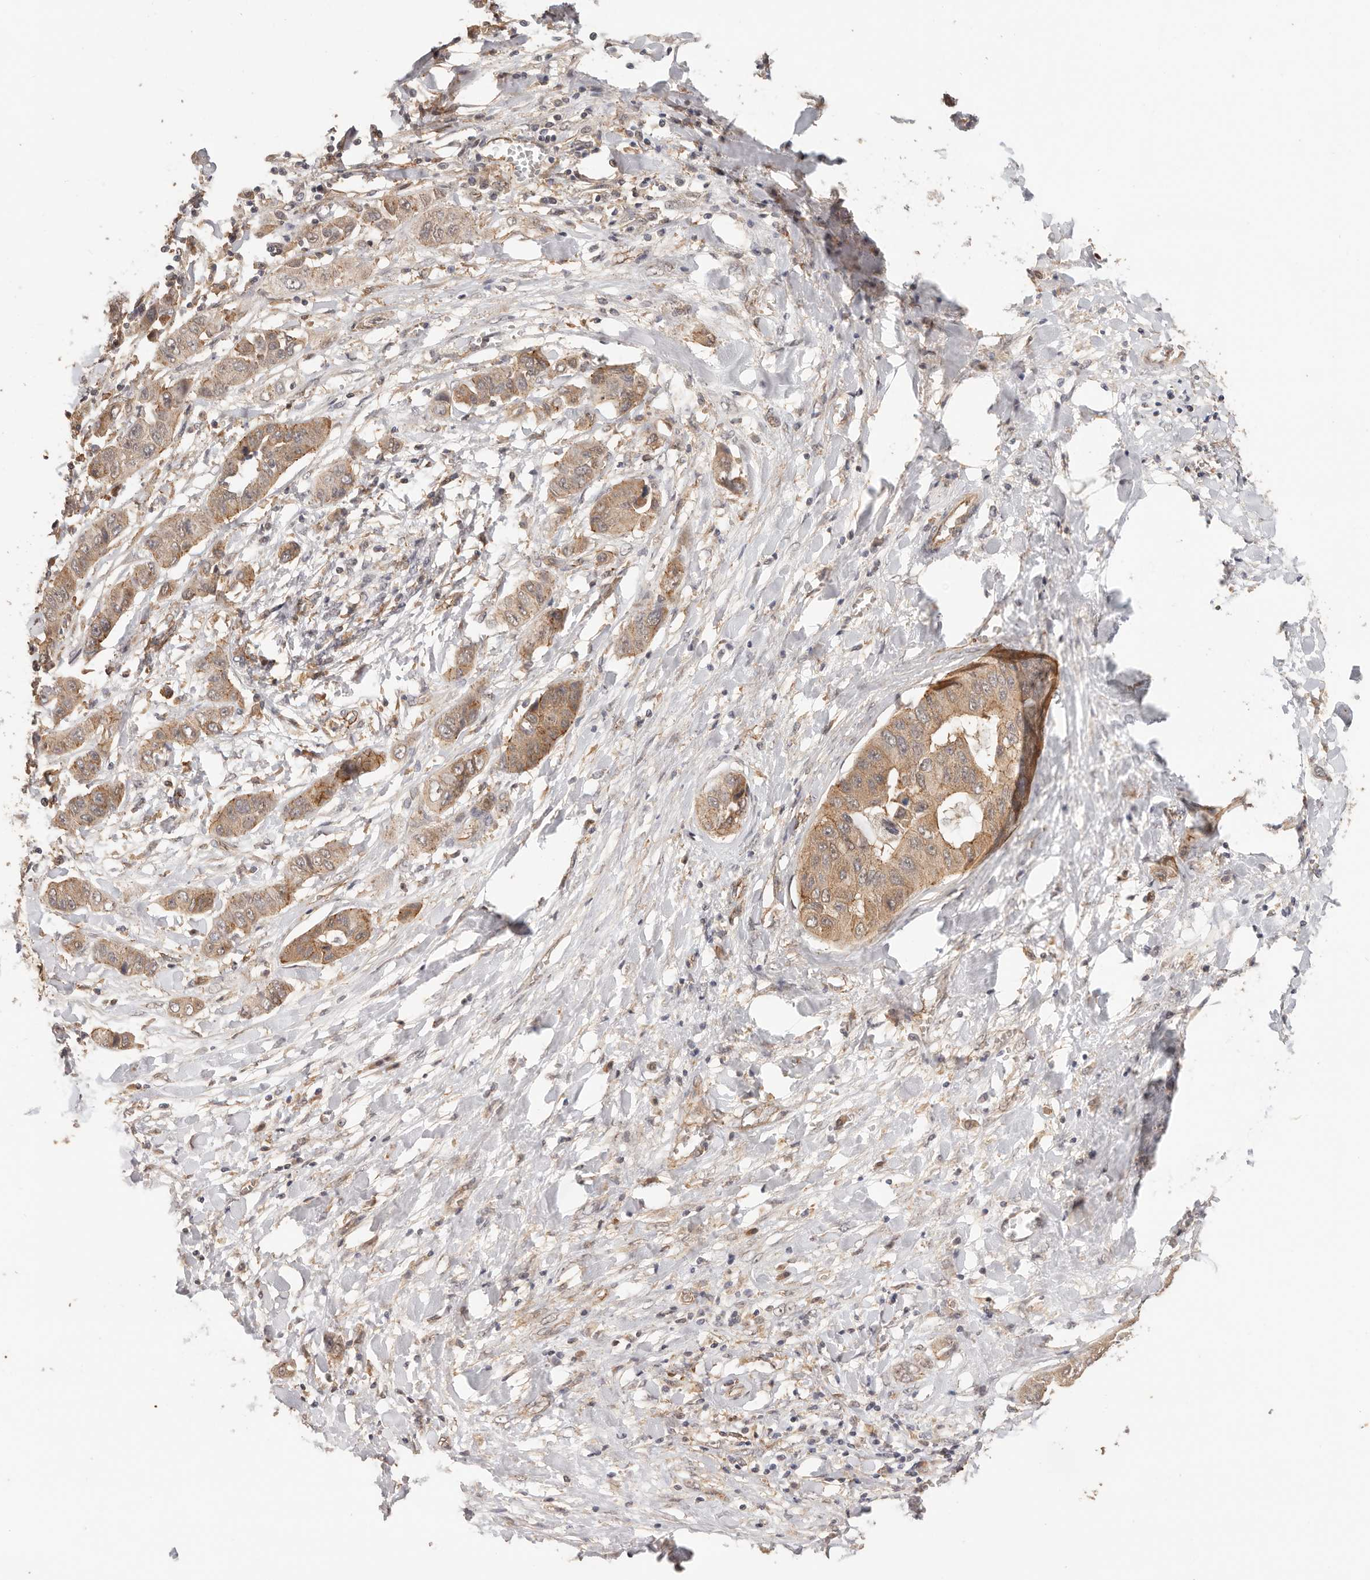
{"staining": {"intensity": "moderate", "quantity": ">75%", "location": "cytoplasmic/membranous"}, "tissue": "liver cancer", "cell_type": "Tumor cells", "image_type": "cancer", "snomed": [{"axis": "morphology", "description": "Cholangiocarcinoma"}, {"axis": "topography", "description": "Liver"}], "caption": "There is medium levels of moderate cytoplasmic/membranous expression in tumor cells of liver cholangiocarcinoma, as demonstrated by immunohistochemical staining (brown color).", "gene": "AFDN", "patient": {"sex": "female", "age": 52}}